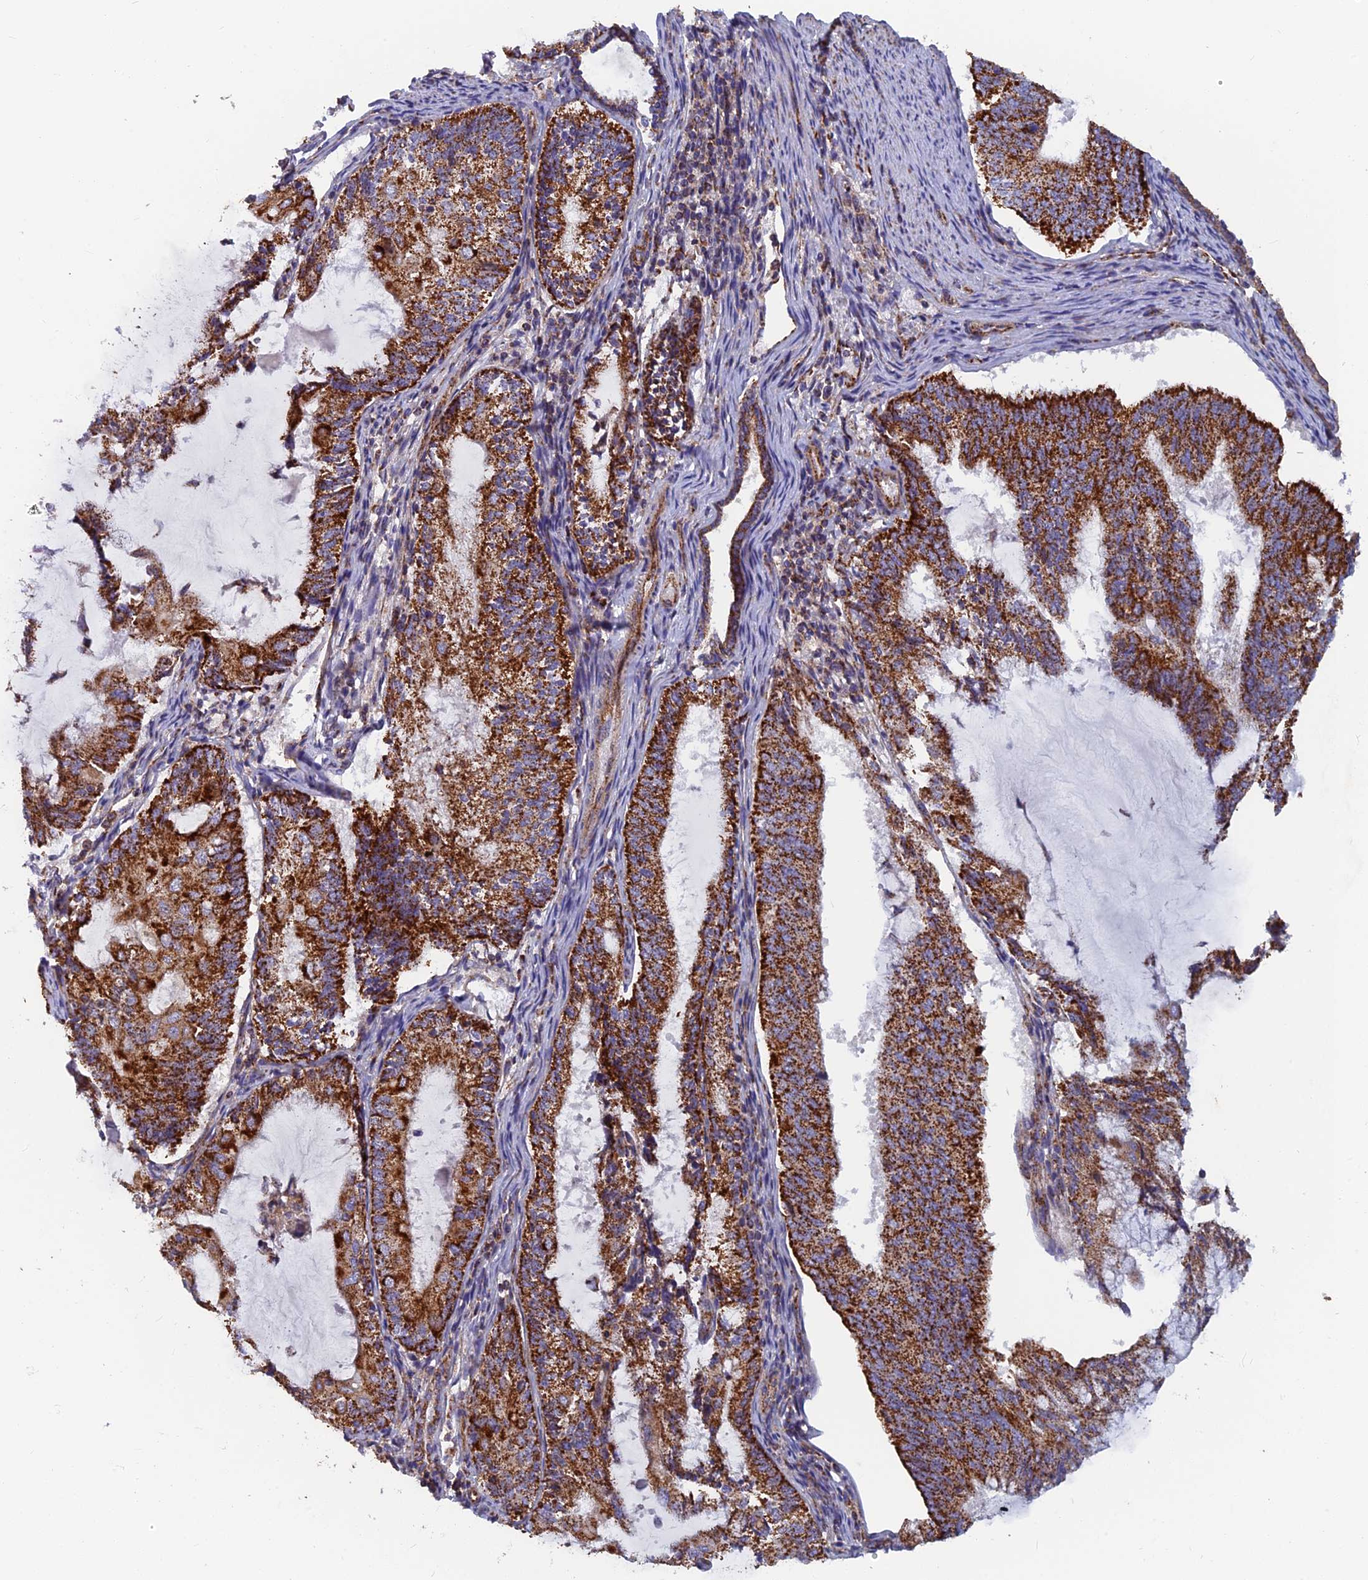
{"staining": {"intensity": "strong", "quantity": ">75%", "location": "cytoplasmic/membranous"}, "tissue": "endometrial cancer", "cell_type": "Tumor cells", "image_type": "cancer", "snomed": [{"axis": "morphology", "description": "Adenocarcinoma, NOS"}, {"axis": "topography", "description": "Endometrium"}], "caption": "Immunohistochemistry (IHC) photomicrograph of neoplastic tissue: human adenocarcinoma (endometrial) stained using immunohistochemistry (IHC) shows high levels of strong protein expression localized specifically in the cytoplasmic/membranous of tumor cells, appearing as a cytoplasmic/membranous brown color.", "gene": "MRPS9", "patient": {"sex": "female", "age": 81}}